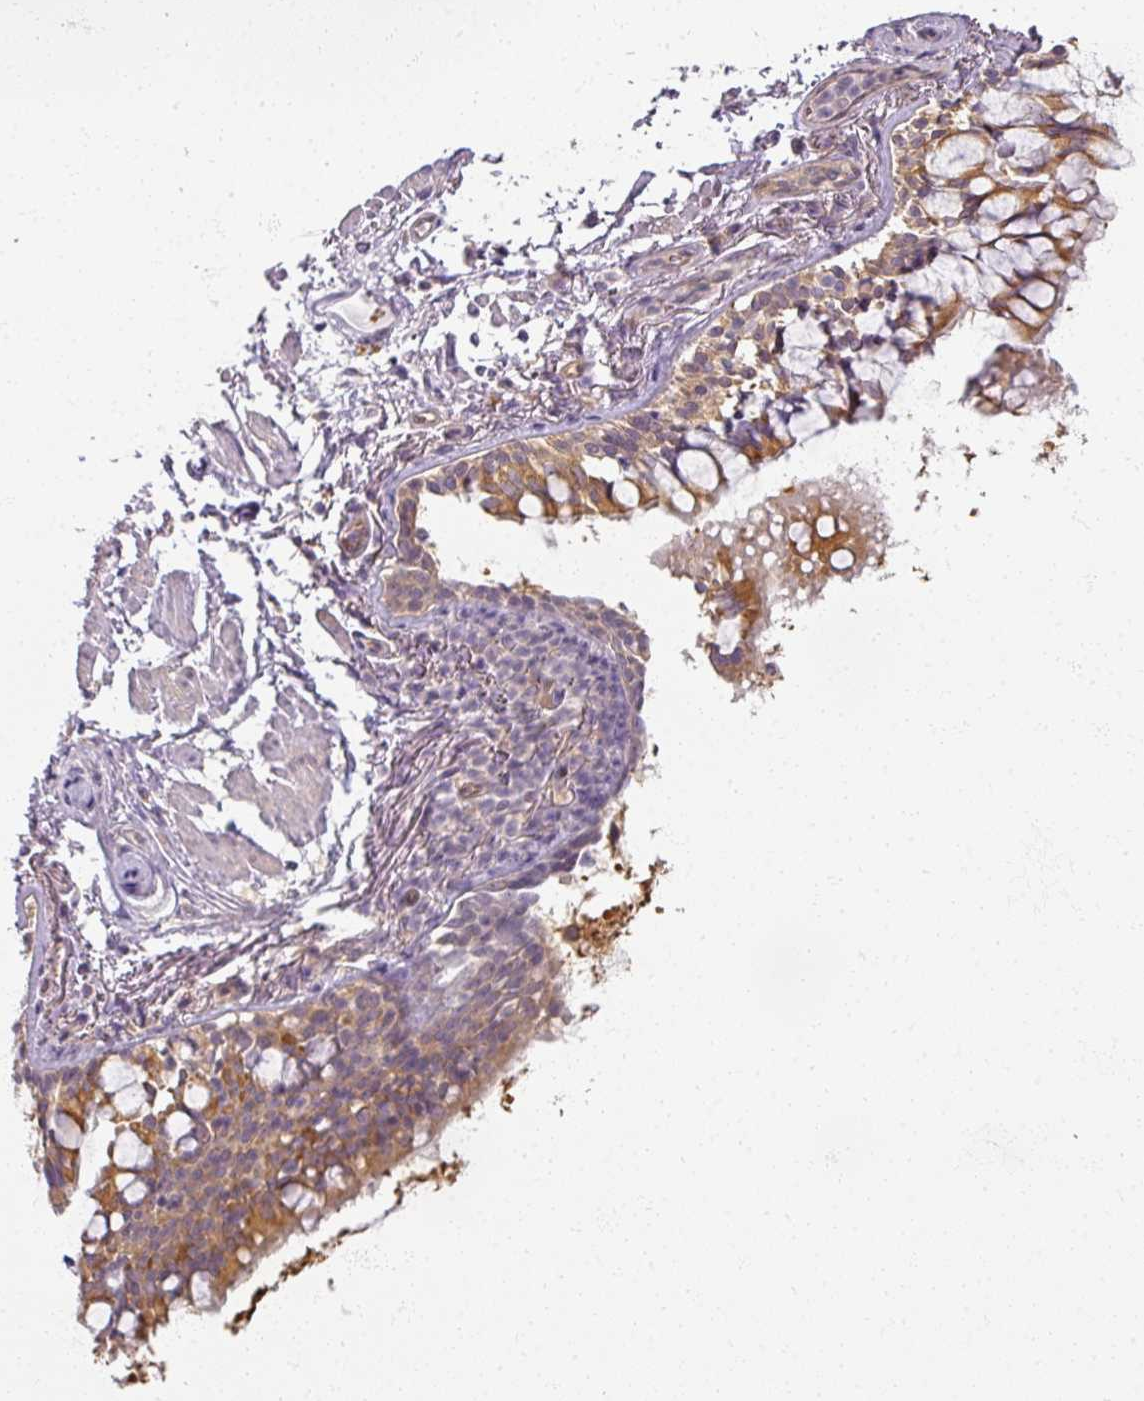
{"staining": {"intensity": "strong", "quantity": "25%-75%", "location": "cytoplasmic/membranous"}, "tissue": "bronchus", "cell_type": "Respiratory epithelial cells", "image_type": "normal", "snomed": [{"axis": "morphology", "description": "Normal tissue, NOS"}, {"axis": "topography", "description": "Bronchus"}], "caption": "Approximately 25%-75% of respiratory epithelial cells in unremarkable human bronchus exhibit strong cytoplasmic/membranous protein expression as visualized by brown immunohistochemical staining.", "gene": "AGPAT4", "patient": {"sex": "male", "age": 70}}